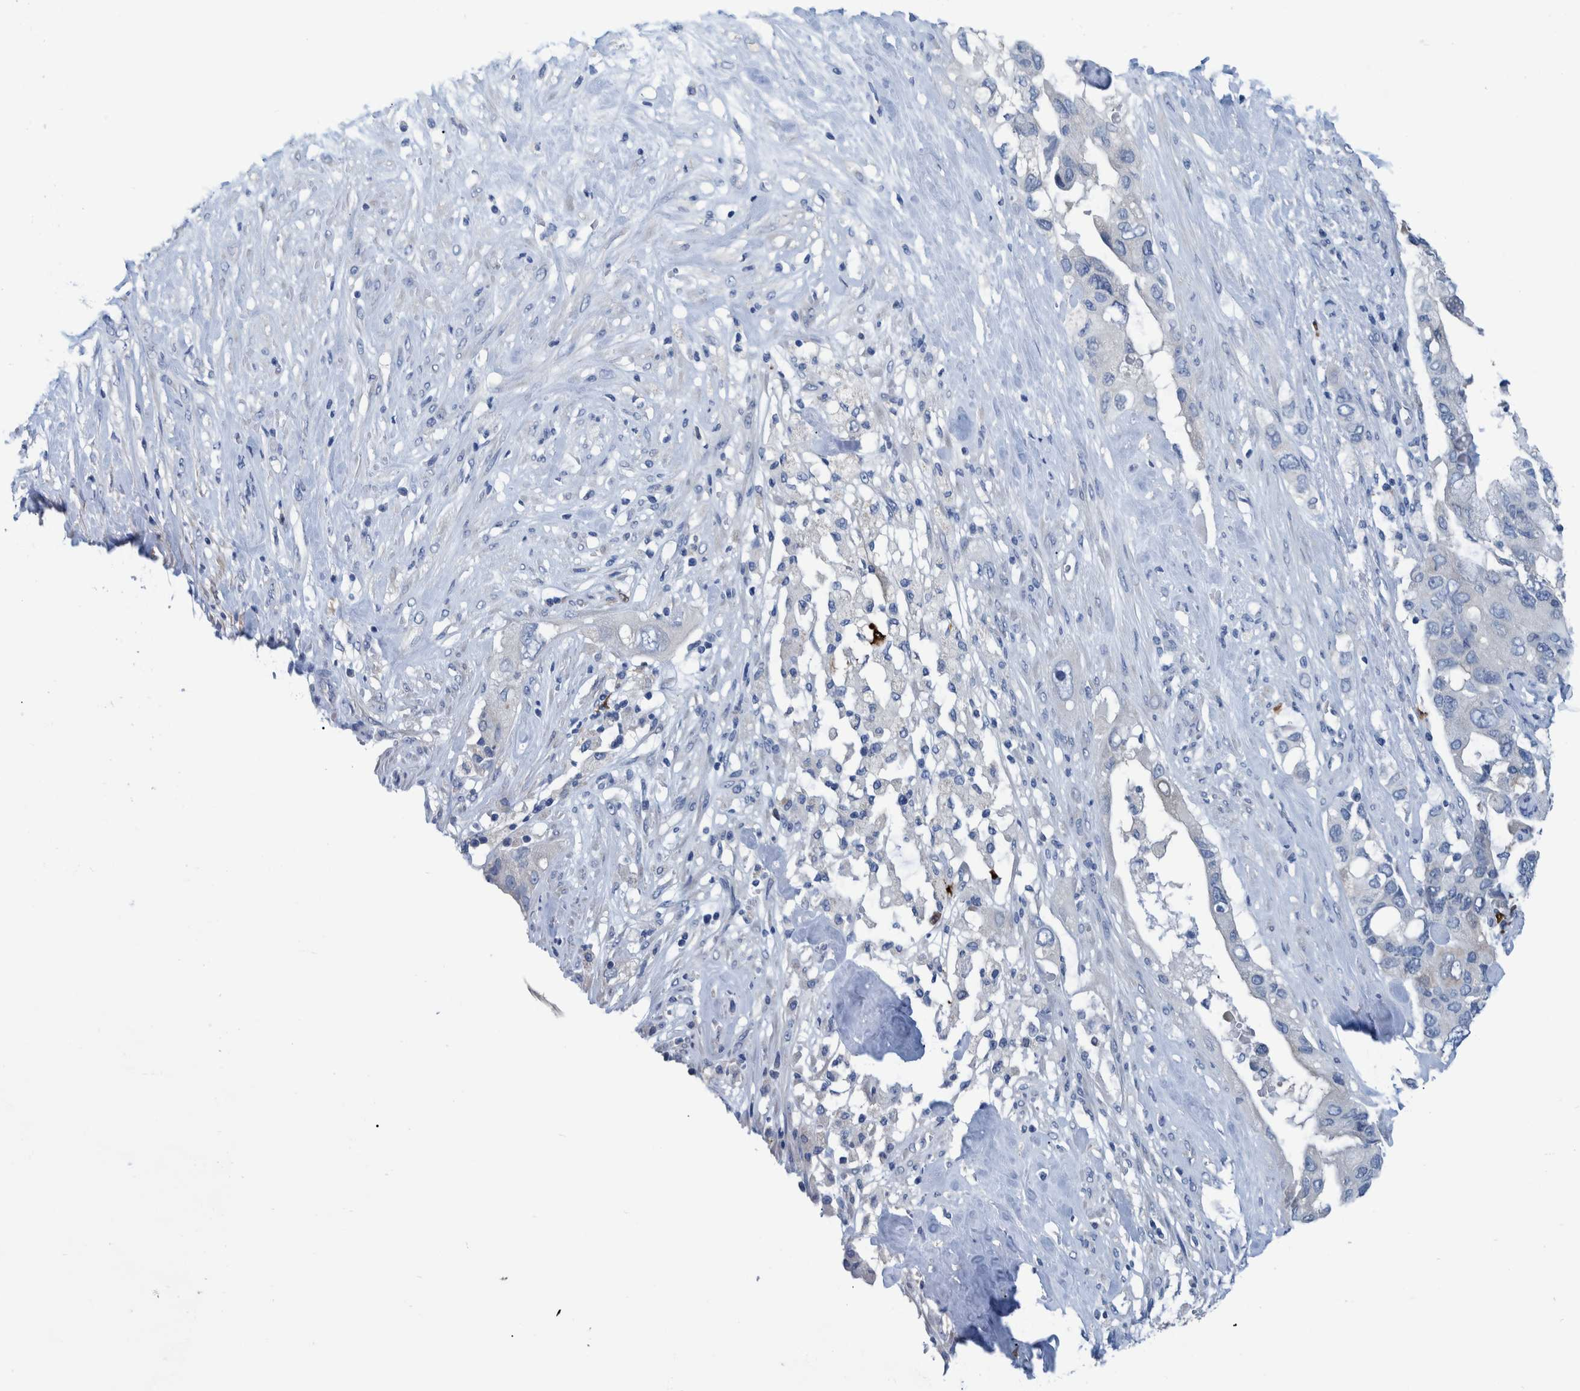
{"staining": {"intensity": "negative", "quantity": "none", "location": "none"}, "tissue": "pancreatic cancer", "cell_type": "Tumor cells", "image_type": "cancer", "snomed": [{"axis": "morphology", "description": "Adenocarcinoma, NOS"}, {"axis": "topography", "description": "Pancreas"}], "caption": "This is an immunohistochemistry histopathology image of pancreatic adenocarcinoma. There is no positivity in tumor cells.", "gene": "IDO1", "patient": {"sex": "female", "age": 56}}